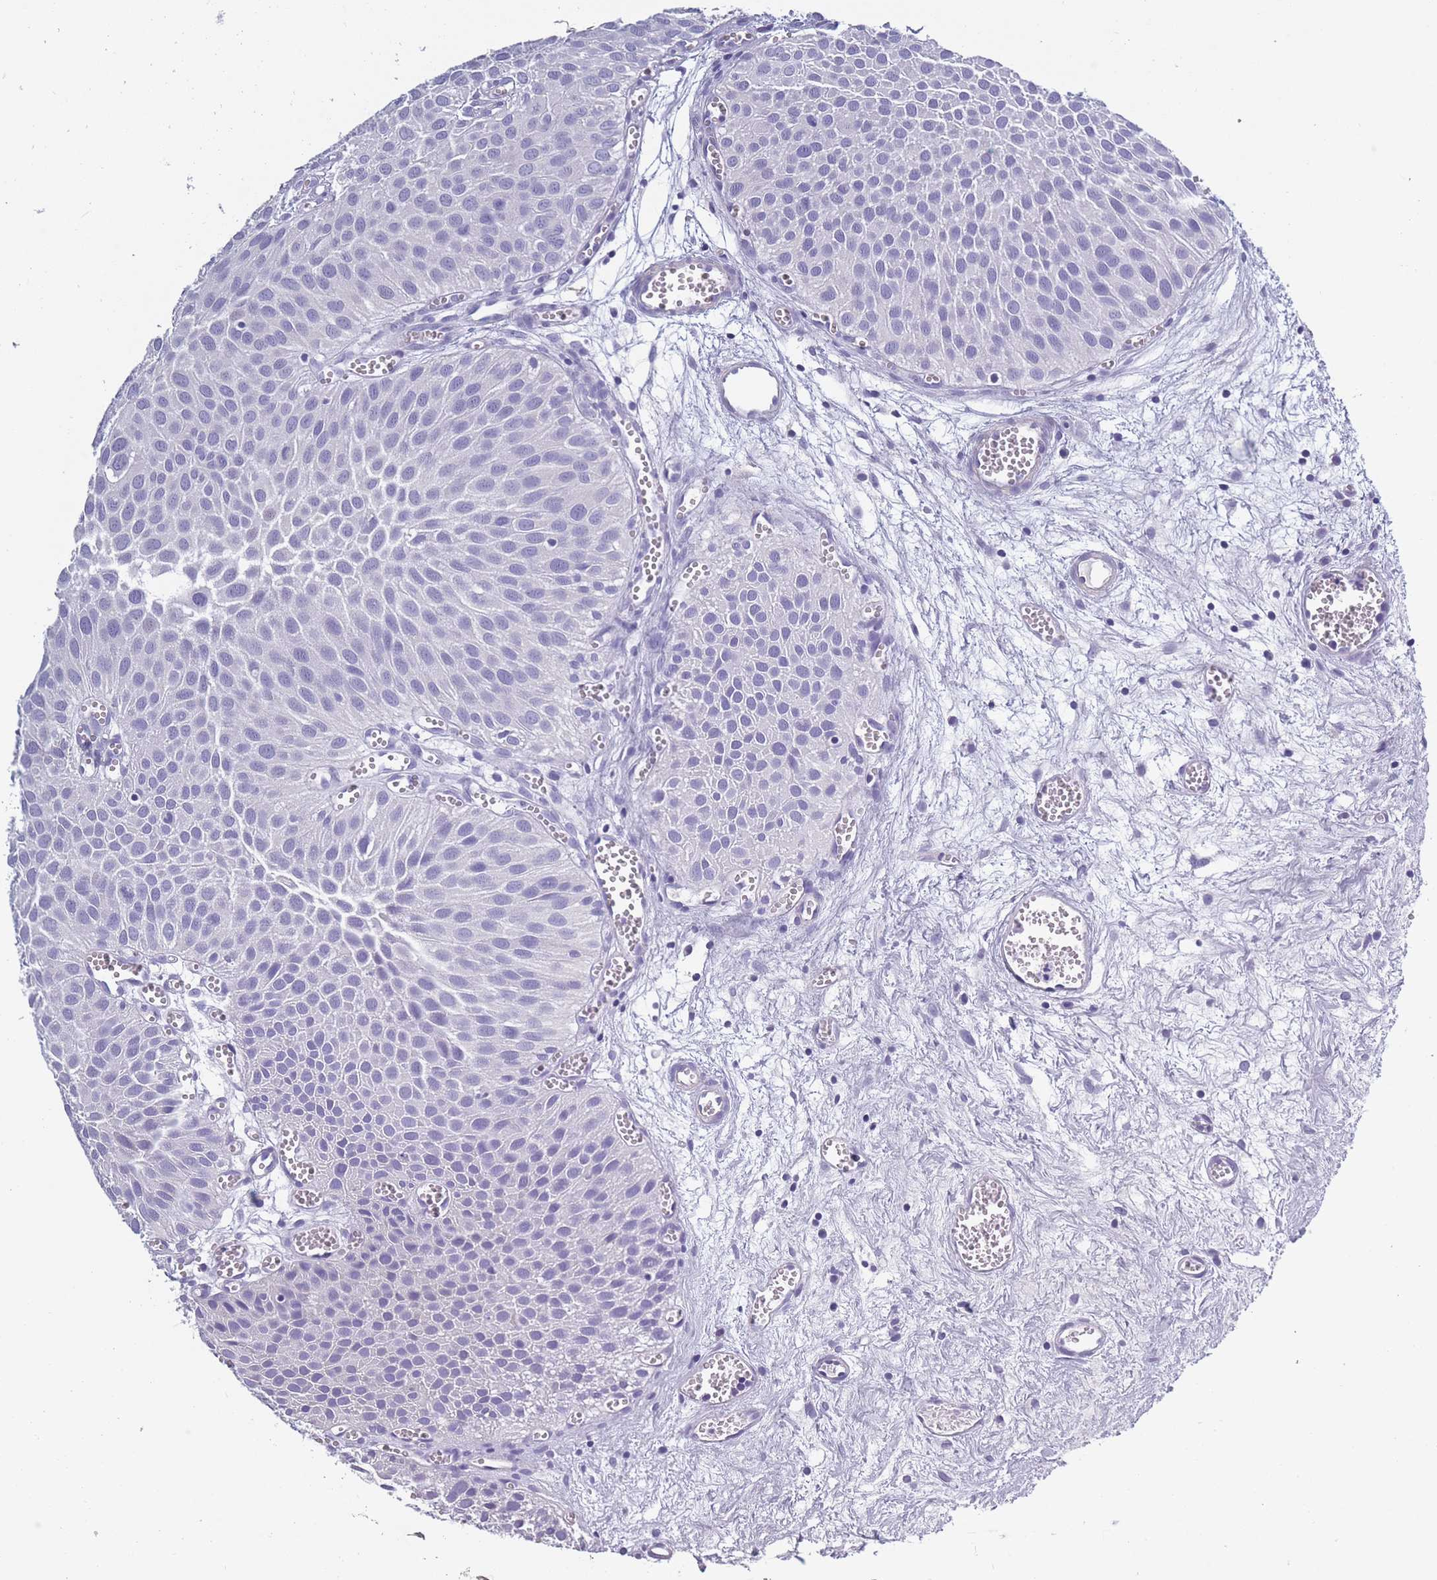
{"staining": {"intensity": "negative", "quantity": "none", "location": "none"}, "tissue": "urothelial cancer", "cell_type": "Tumor cells", "image_type": "cancer", "snomed": [{"axis": "morphology", "description": "Urothelial carcinoma, Low grade"}, {"axis": "topography", "description": "Urinary bladder"}], "caption": "The histopathology image demonstrates no significant positivity in tumor cells of urothelial cancer.", "gene": "OR4C5", "patient": {"sex": "male", "age": 88}}